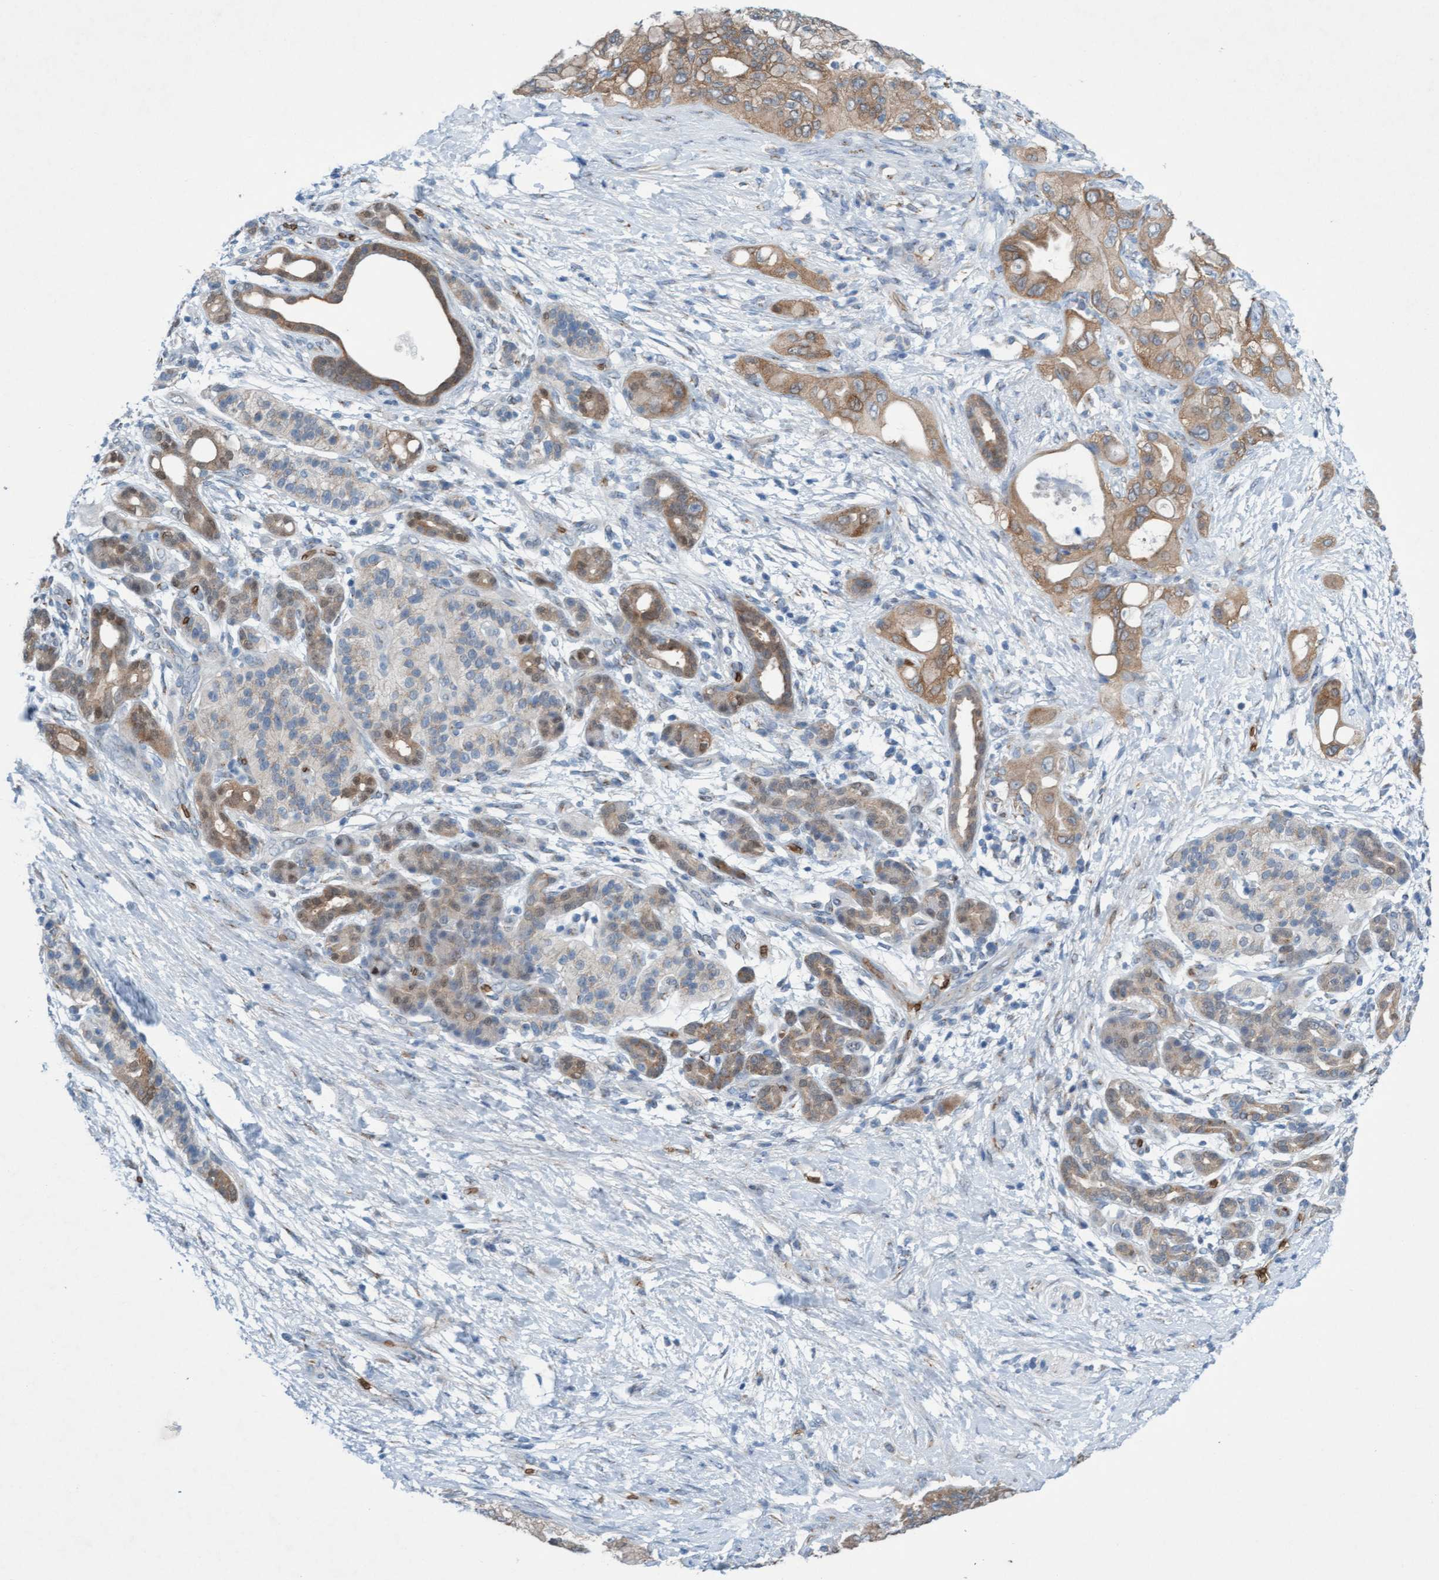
{"staining": {"intensity": "weak", "quantity": ">75%", "location": "cytoplasmic/membranous"}, "tissue": "pancreatic cancer", "cell_type": "Tumor cells", "image_type": "cancer", "snomed": [{"axis": "morphology", "description": "Adenocarcinoma, NOS"}, {"axis": "topography", "description": "Pancreas"}], "caption": "Immunohistochemical staining of human adenocarcinoma (pancreatic) exhibits low levels of weak cytoplasmic/membranous protein positivity in approximately >75% of tumor cells.", "gene": "SPEM2", "patient": {"sex": "male", "age": 59}}